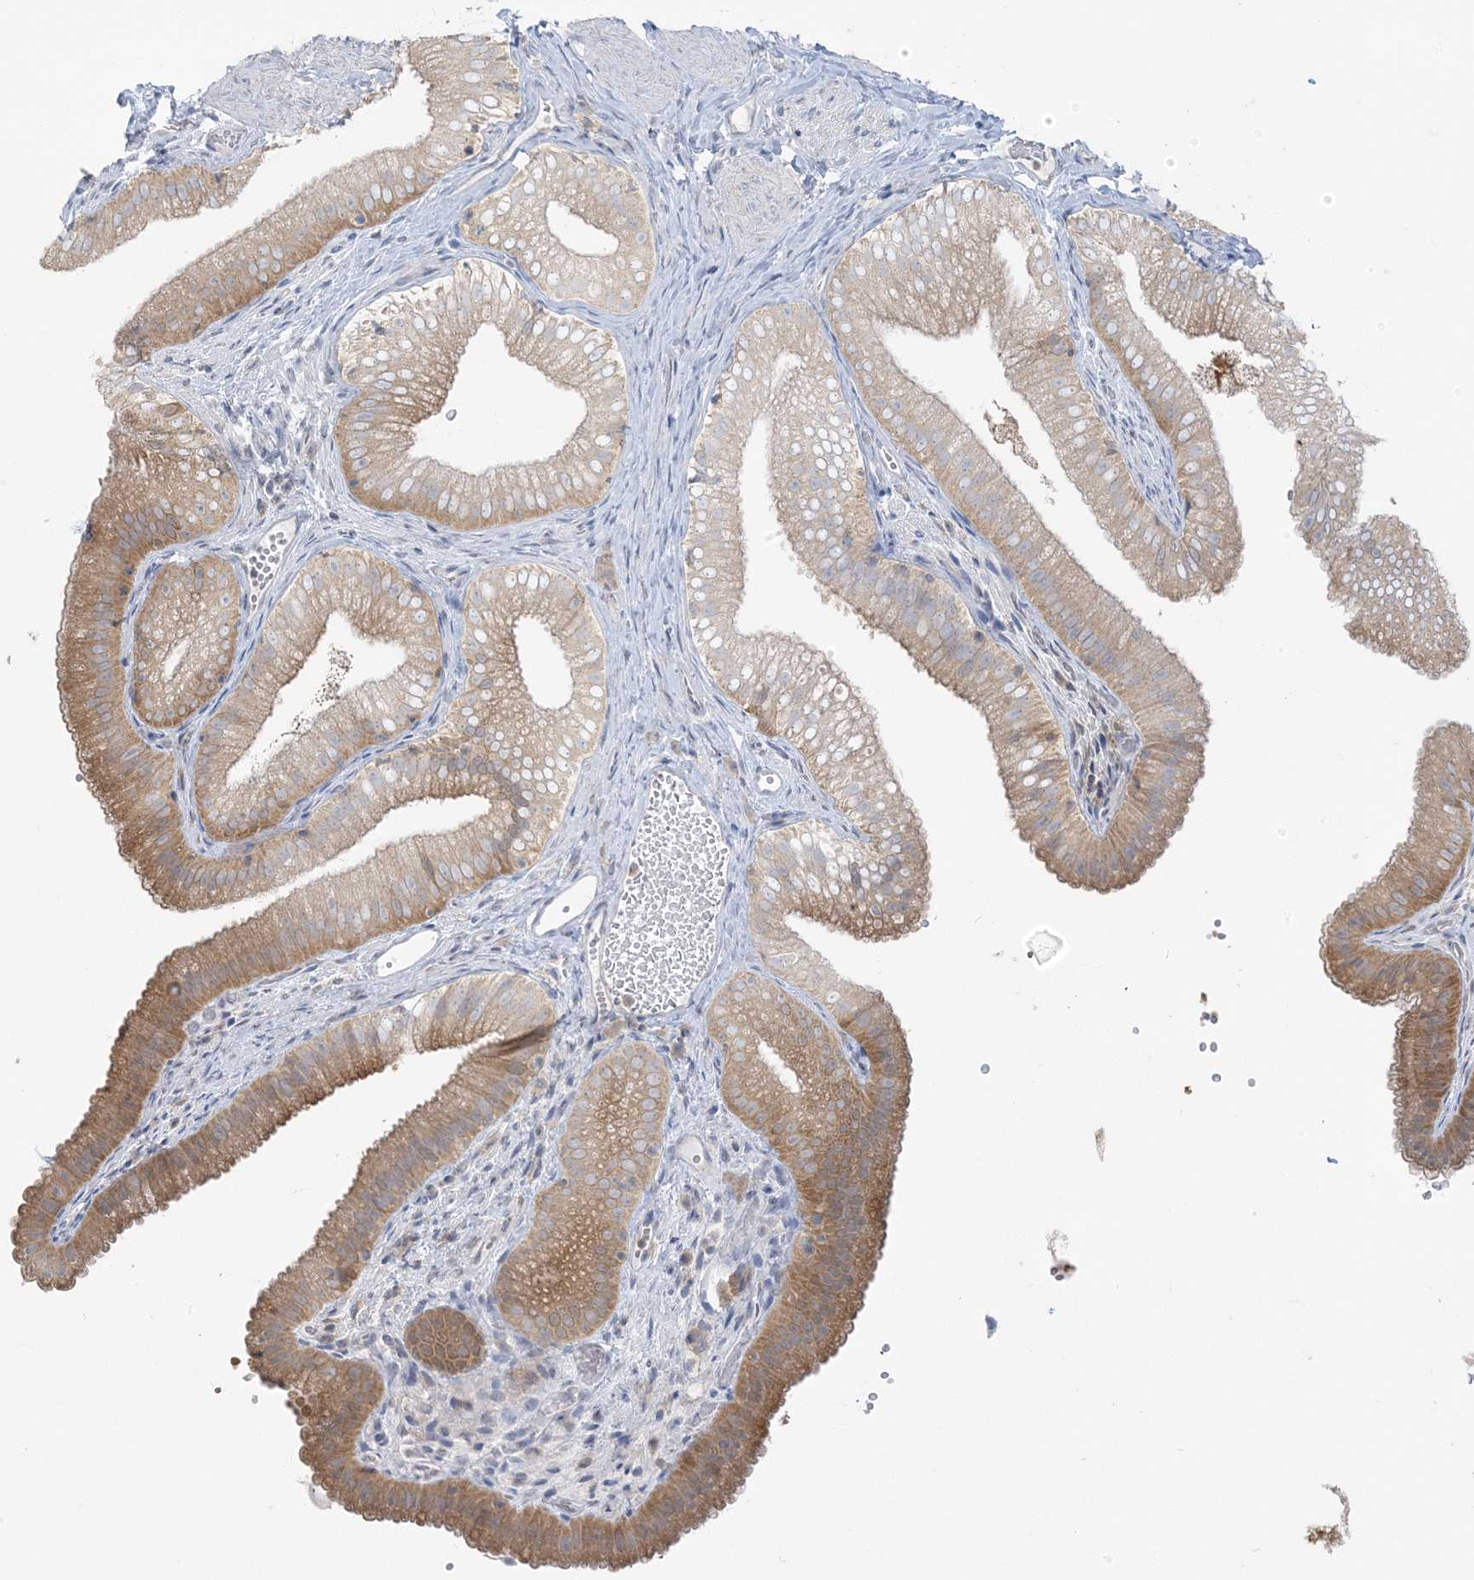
{"staining": {"intensity": "moderate", "quantity": ">75%", "location": "cytoplasmic/membranous"}, "tissue": "gallbladder", "cell_type": "Glandular cells", "image_type": "normal", "snomed": [{"axis": "morphology", "description": "Normal tissue, NOS"}, {"axis": "topography", "description": "Gallbladder"}], "caption": "Brown immunohistochemical staining in normal gallbladder demonstrates moderate cytoplasmic/membranous positivity in about >75% of glandular cells.", "gene": "EEFSEC", "patient": {"sex": "female", "age": 30}}